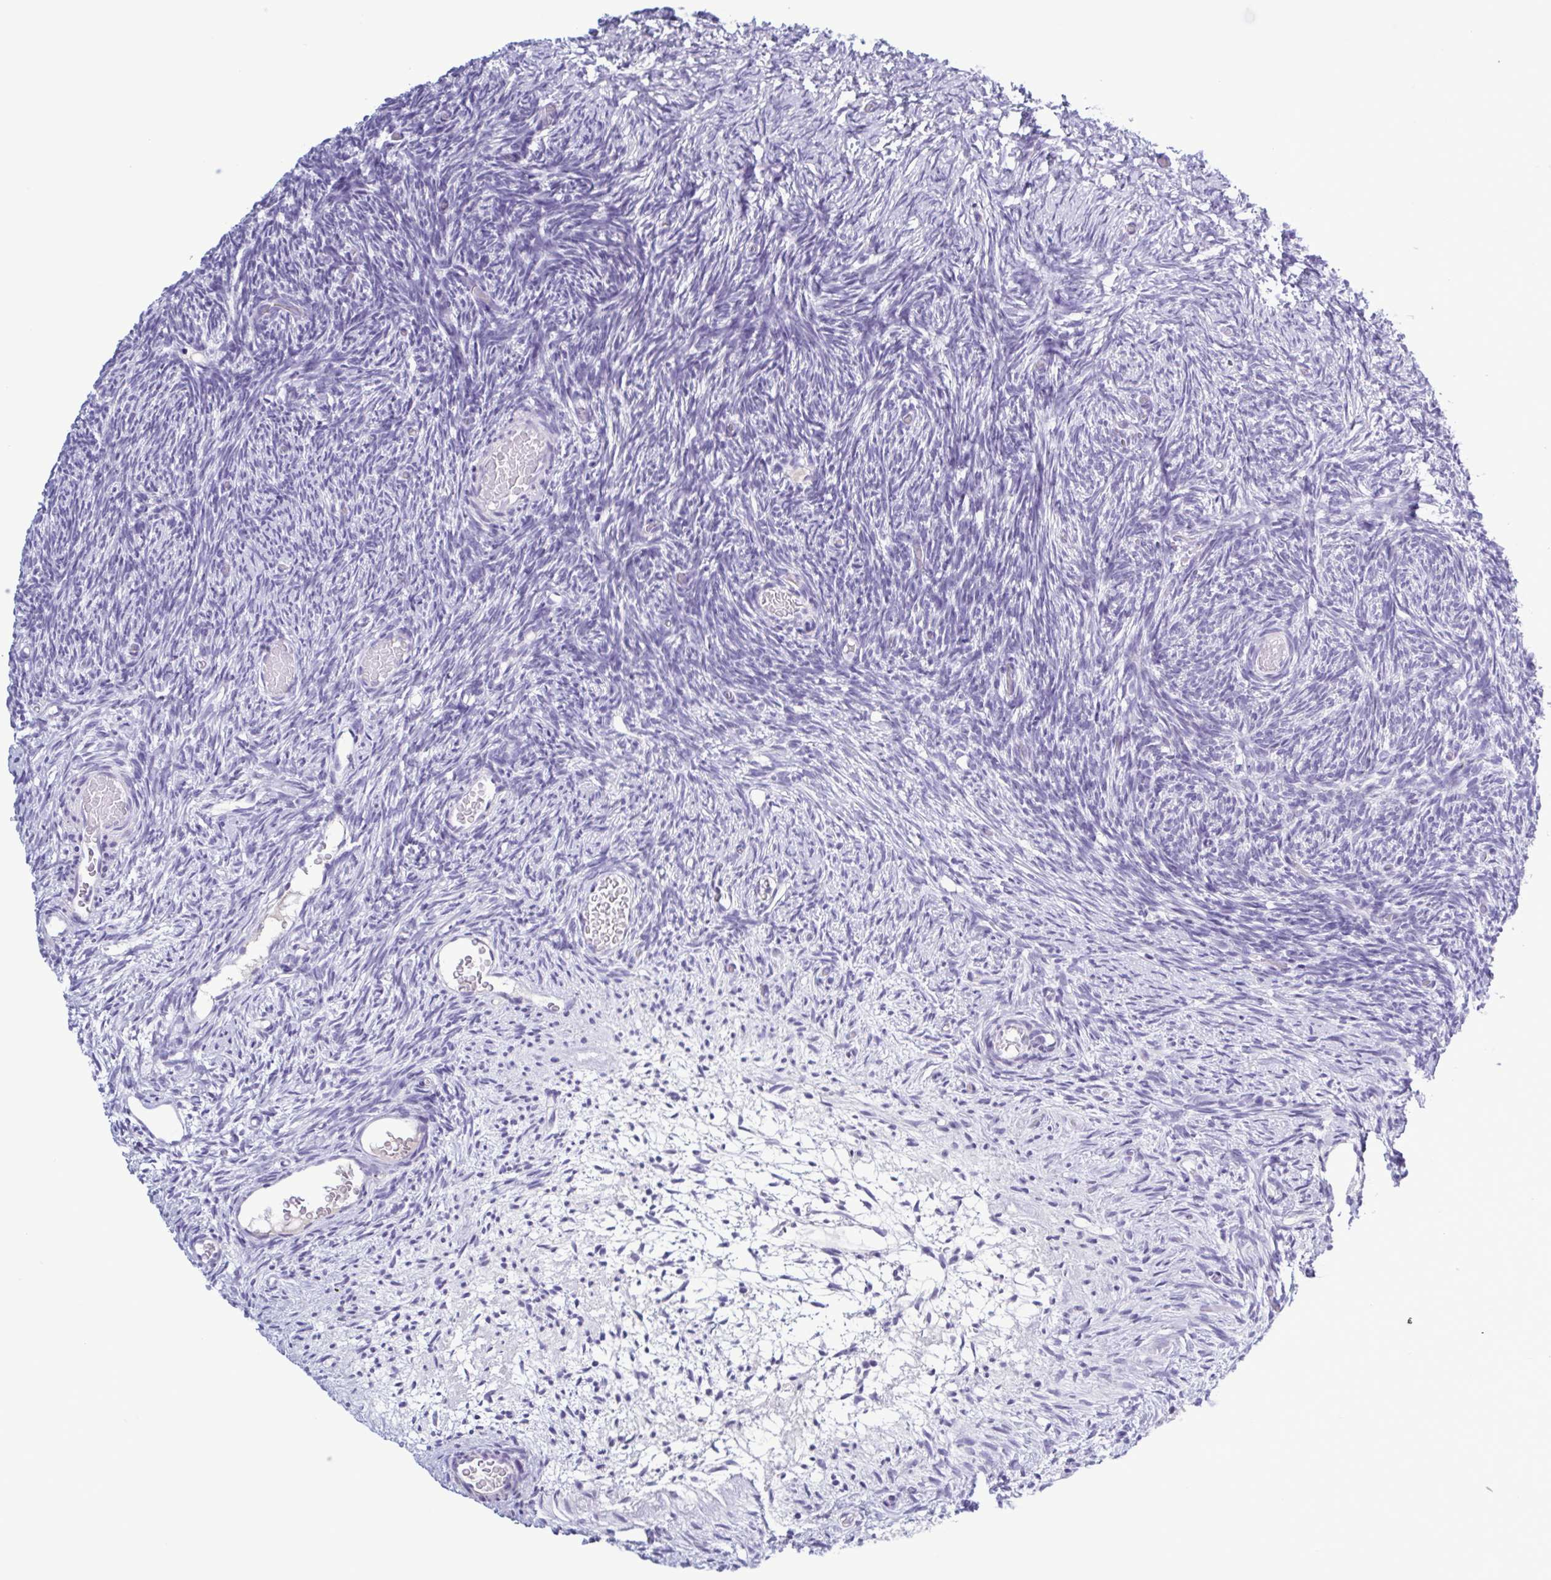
{"staining": {"intensity": "negative", "quantity": "none", "location": "none"}, "tissue": "ovary", "cell_type": "Follicle cells", "image_type": "normal", "snomed": [{"axis": "morphology", "description": "Normal tissue, NOS"}, {"axis": "topography", "description": "Ovary"}], "caption": "A photomicrograph of ovary stained for a protein exhibits no brown staining in follicle cells.", "gene": "INAFM1", "patient": {"sex": "female", "age": 39}}